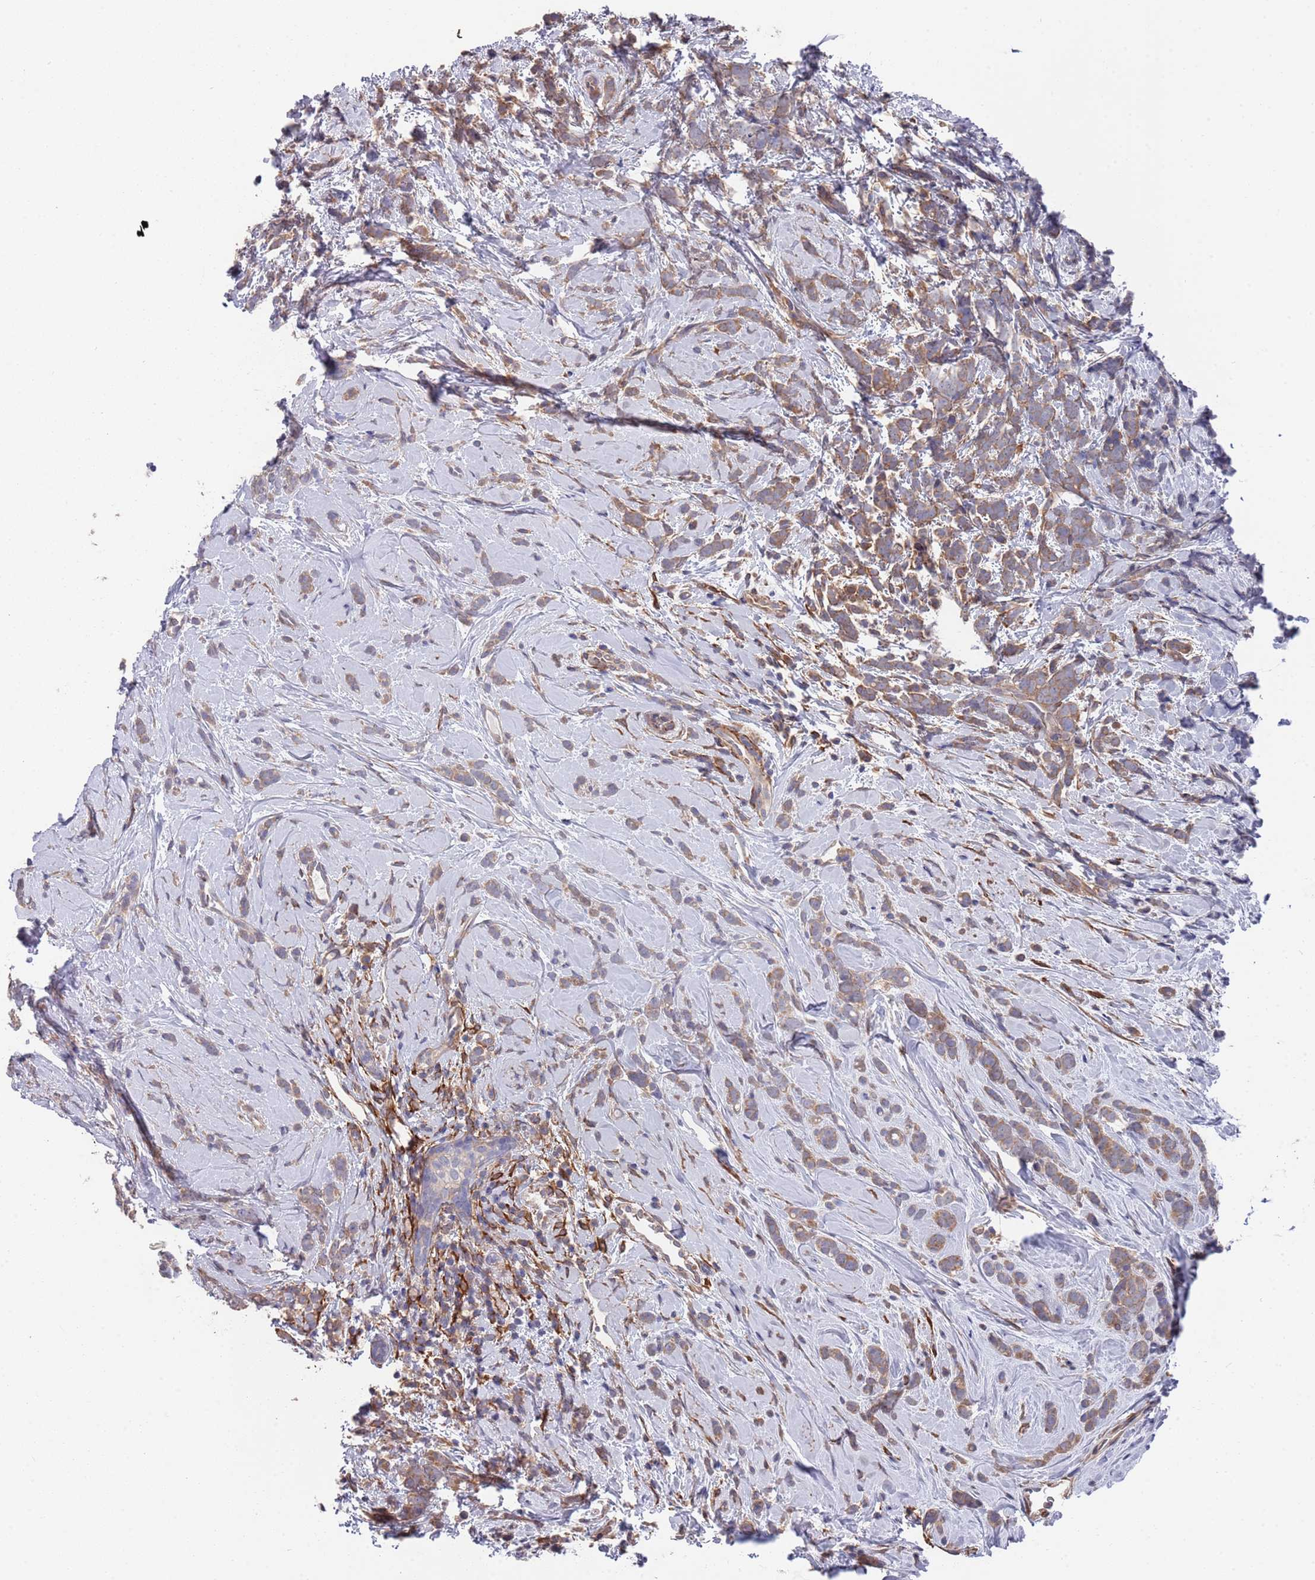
{"staining": {"intensity": "moderate", "quantity": "25%-75%", "location": "cytoplasmic/membranous"}, "tissue": "breast cancer", "cell_type": "Tumor cells", "image_type": "cancer", "snomed": [{"axis": "morphology", "description": "Lobular carcinoma"}, {"axis": "topography", "description": "Breast"}], "caption": "IHC of human breast cancer (lobular carcinoma) exhibits medium levels of moderate cytoplasmic/membranous staining in about 25%-75% of tumor cells.", "gene": "ANK2", "patient": {"sex": "female", "age": 58}}